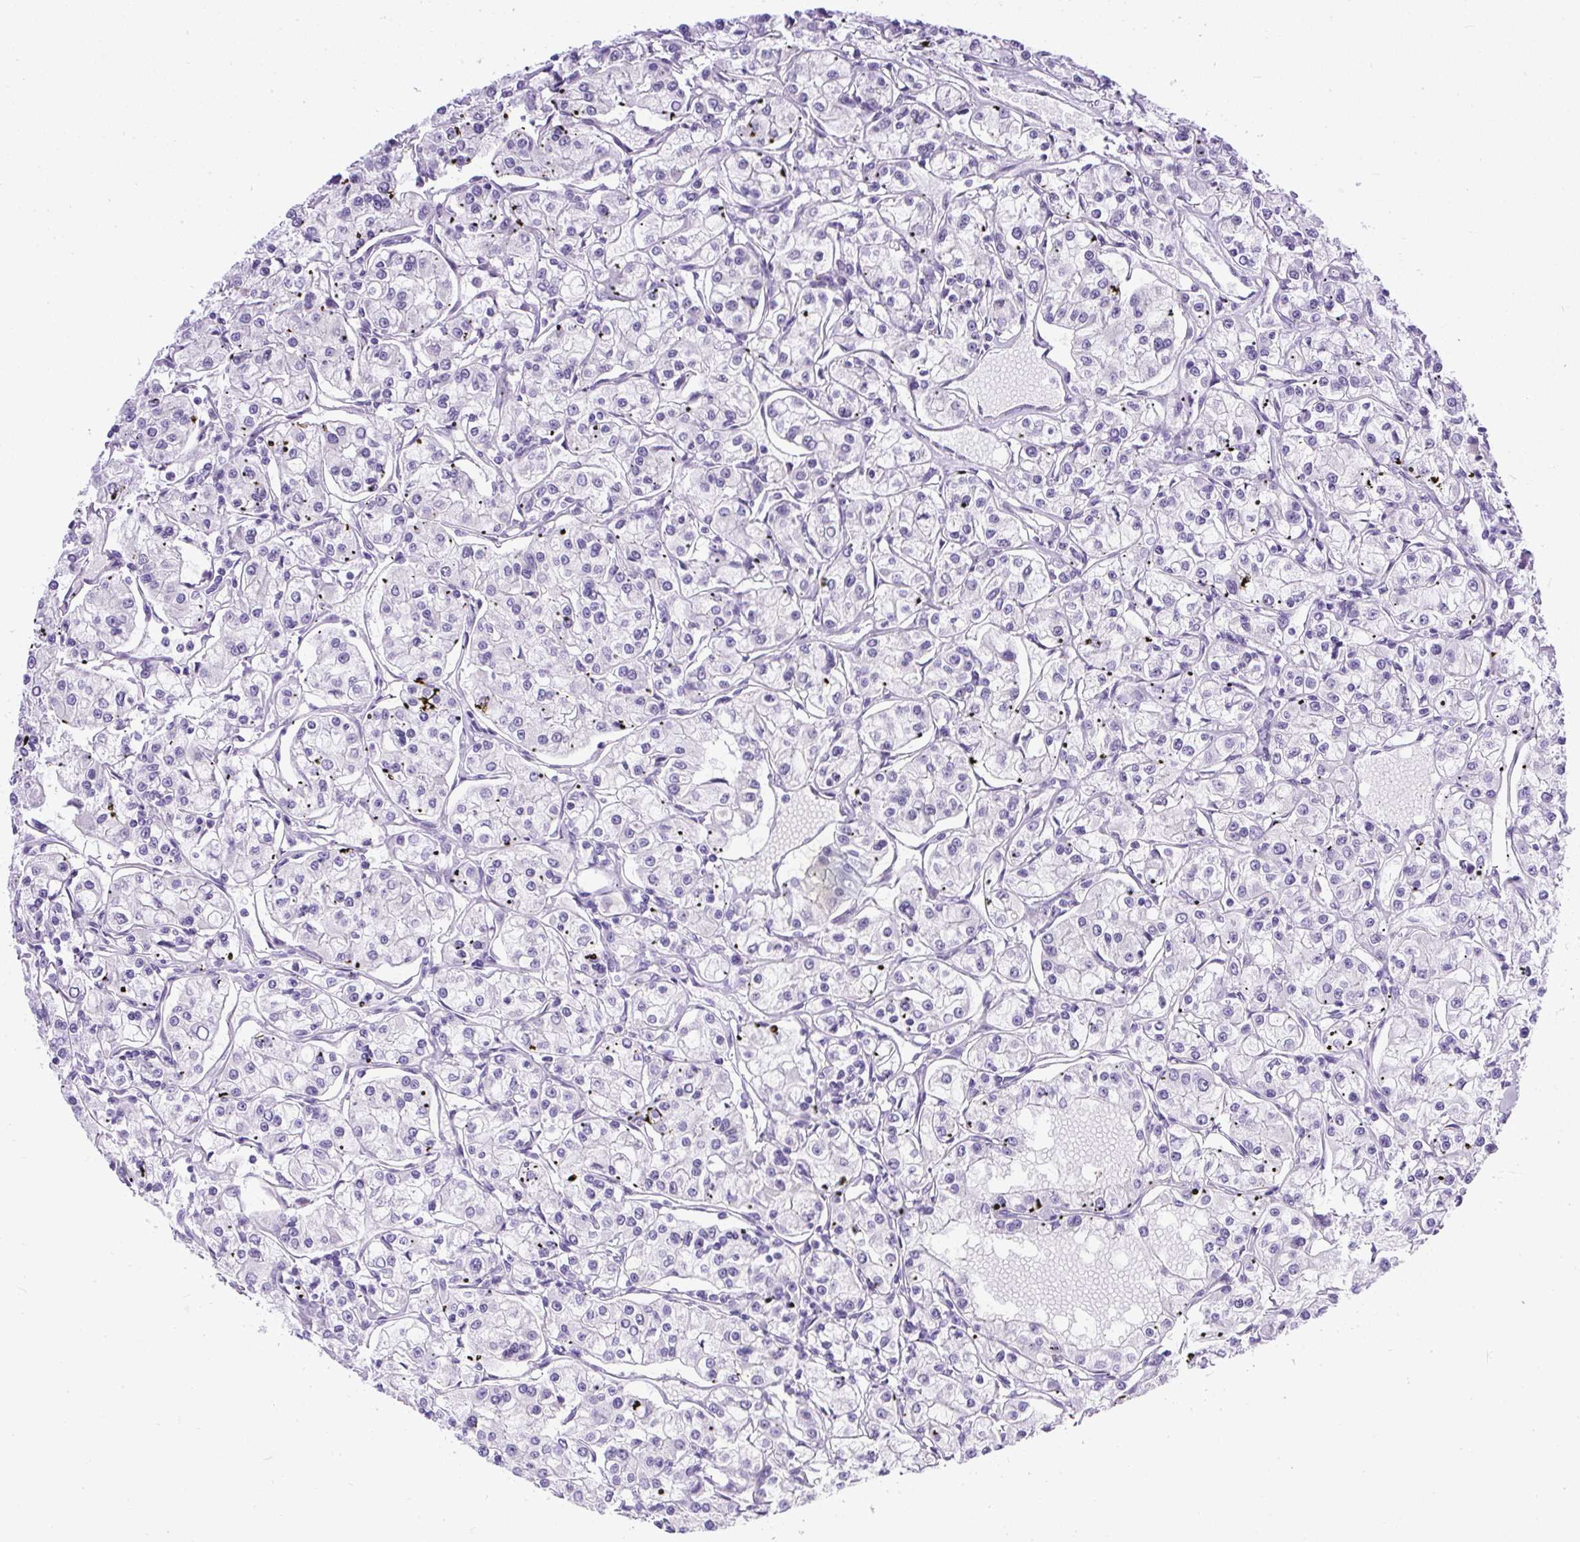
{"staining": {"intensity": "negative", "quantity": "none", "location": "none"}, "tissue": "renal cancer", "cell_type": "Tumor cells", "image_type": "cancer", "snomed": [{"axis": "morphology", "description": "Adenocarcinoma, NOS"}, {"axis": "topography", "description": "Kidney"}], "caption": "An immunohistochemistry histopathology image of renal cancer is shown. There is no staining in tumor cells of renal cancer. (DAB (3,3'-diaminobenzidine) immunohistochemistry visualized using brightfield microscopy, high magnification).", "gene": "WNT10B", "patient": {"sex": "female", "age": 59}}